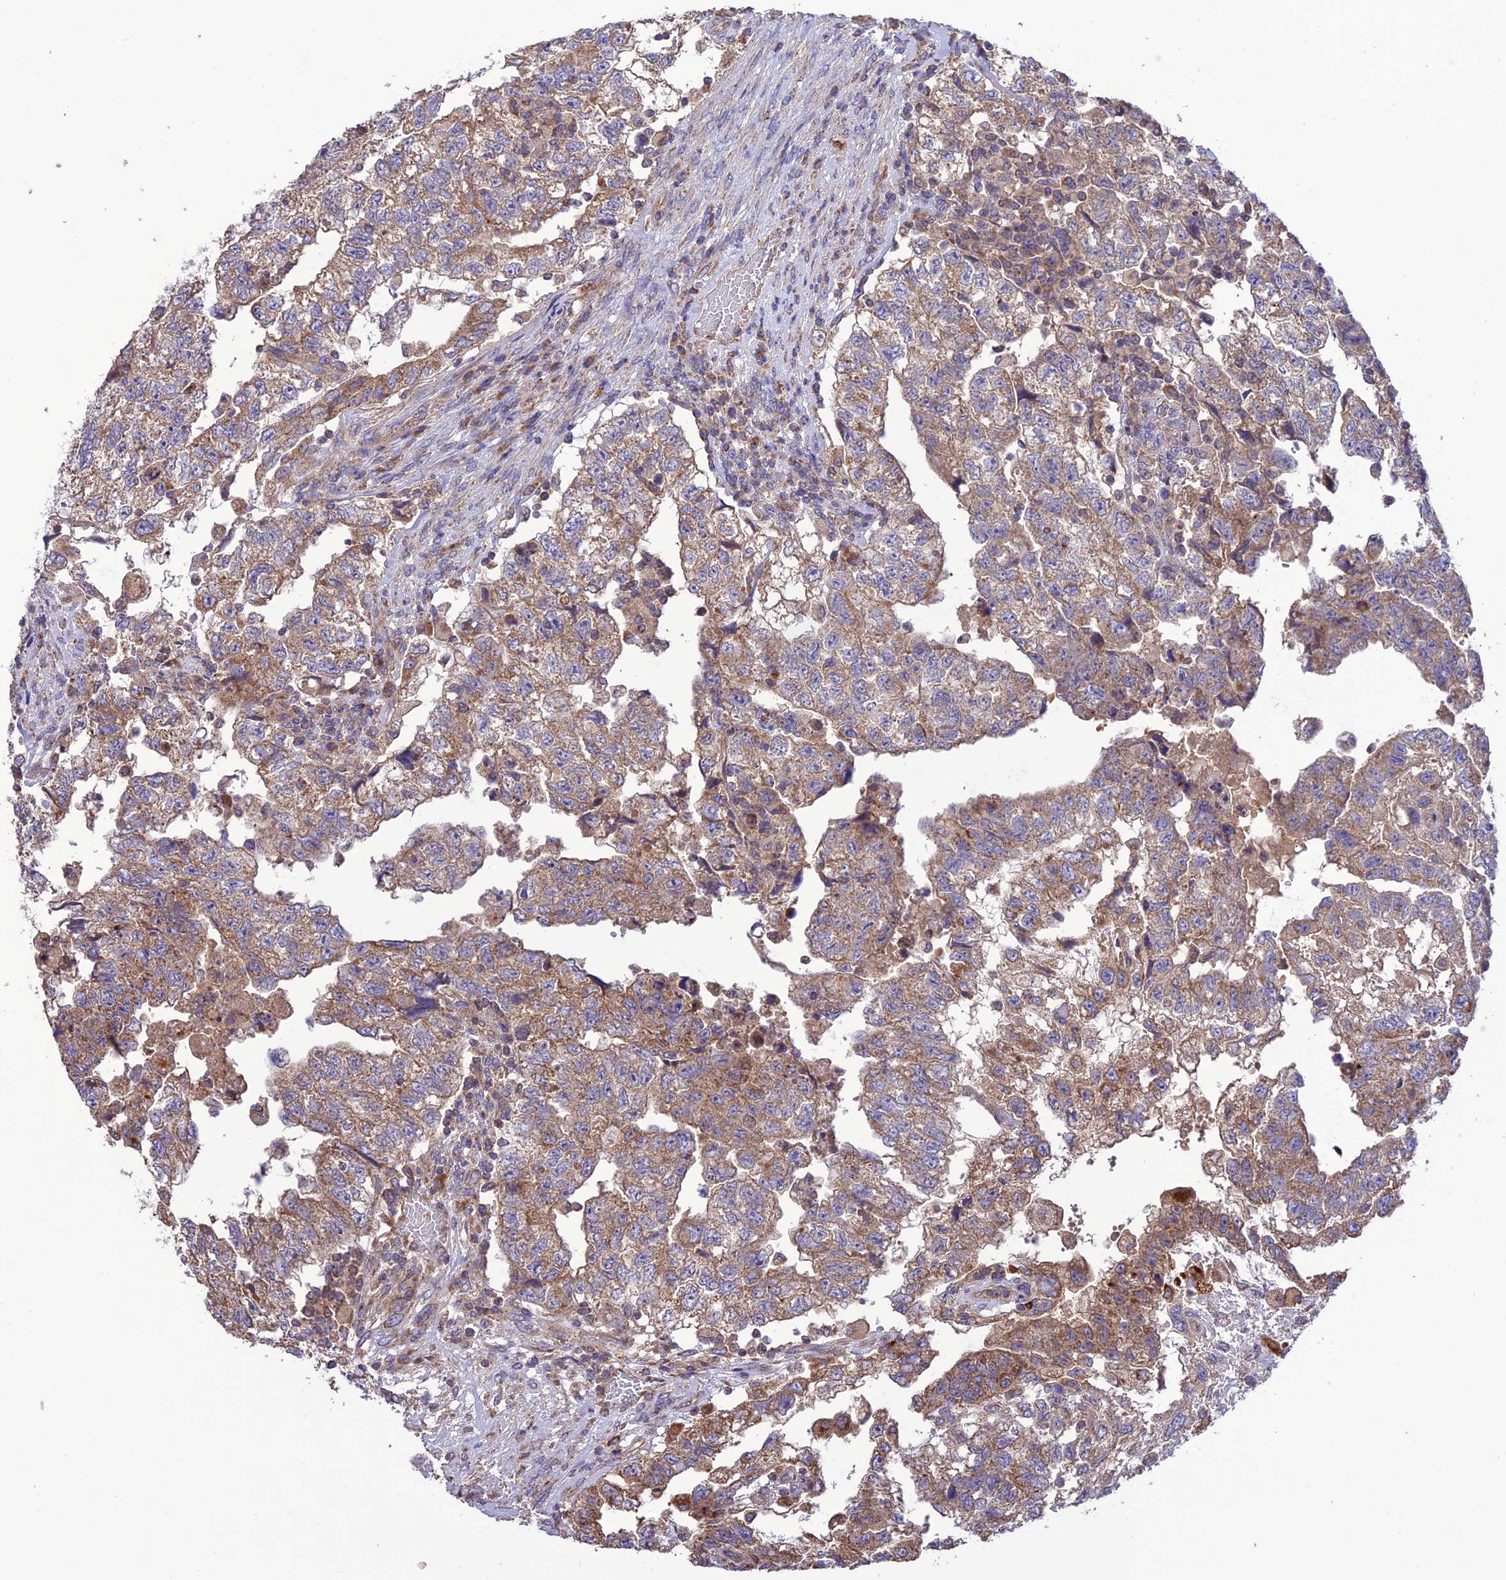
{"staining": {"intensity": "moderate", "quantity": "25%-75%", "location": "cytoplasmic/membranous"}, "tissue": "testis cancer", "cell_type": "Tumor cells", "image_type": "cancer", "snomed": [{"axis": "morphology", "description": "Carcinoma, Embryonal, NOS"}, {"axis": "topography", "description": "Testis"}], "caption": "Testis cancer stained for a protein (brown) exhibits moderate cytoplasmic/membranous positive positivity in approximately 25%-75% of tumor cells.", "gene": "NDUFAF1", "patient": {"sex": "male", "age": 36}}